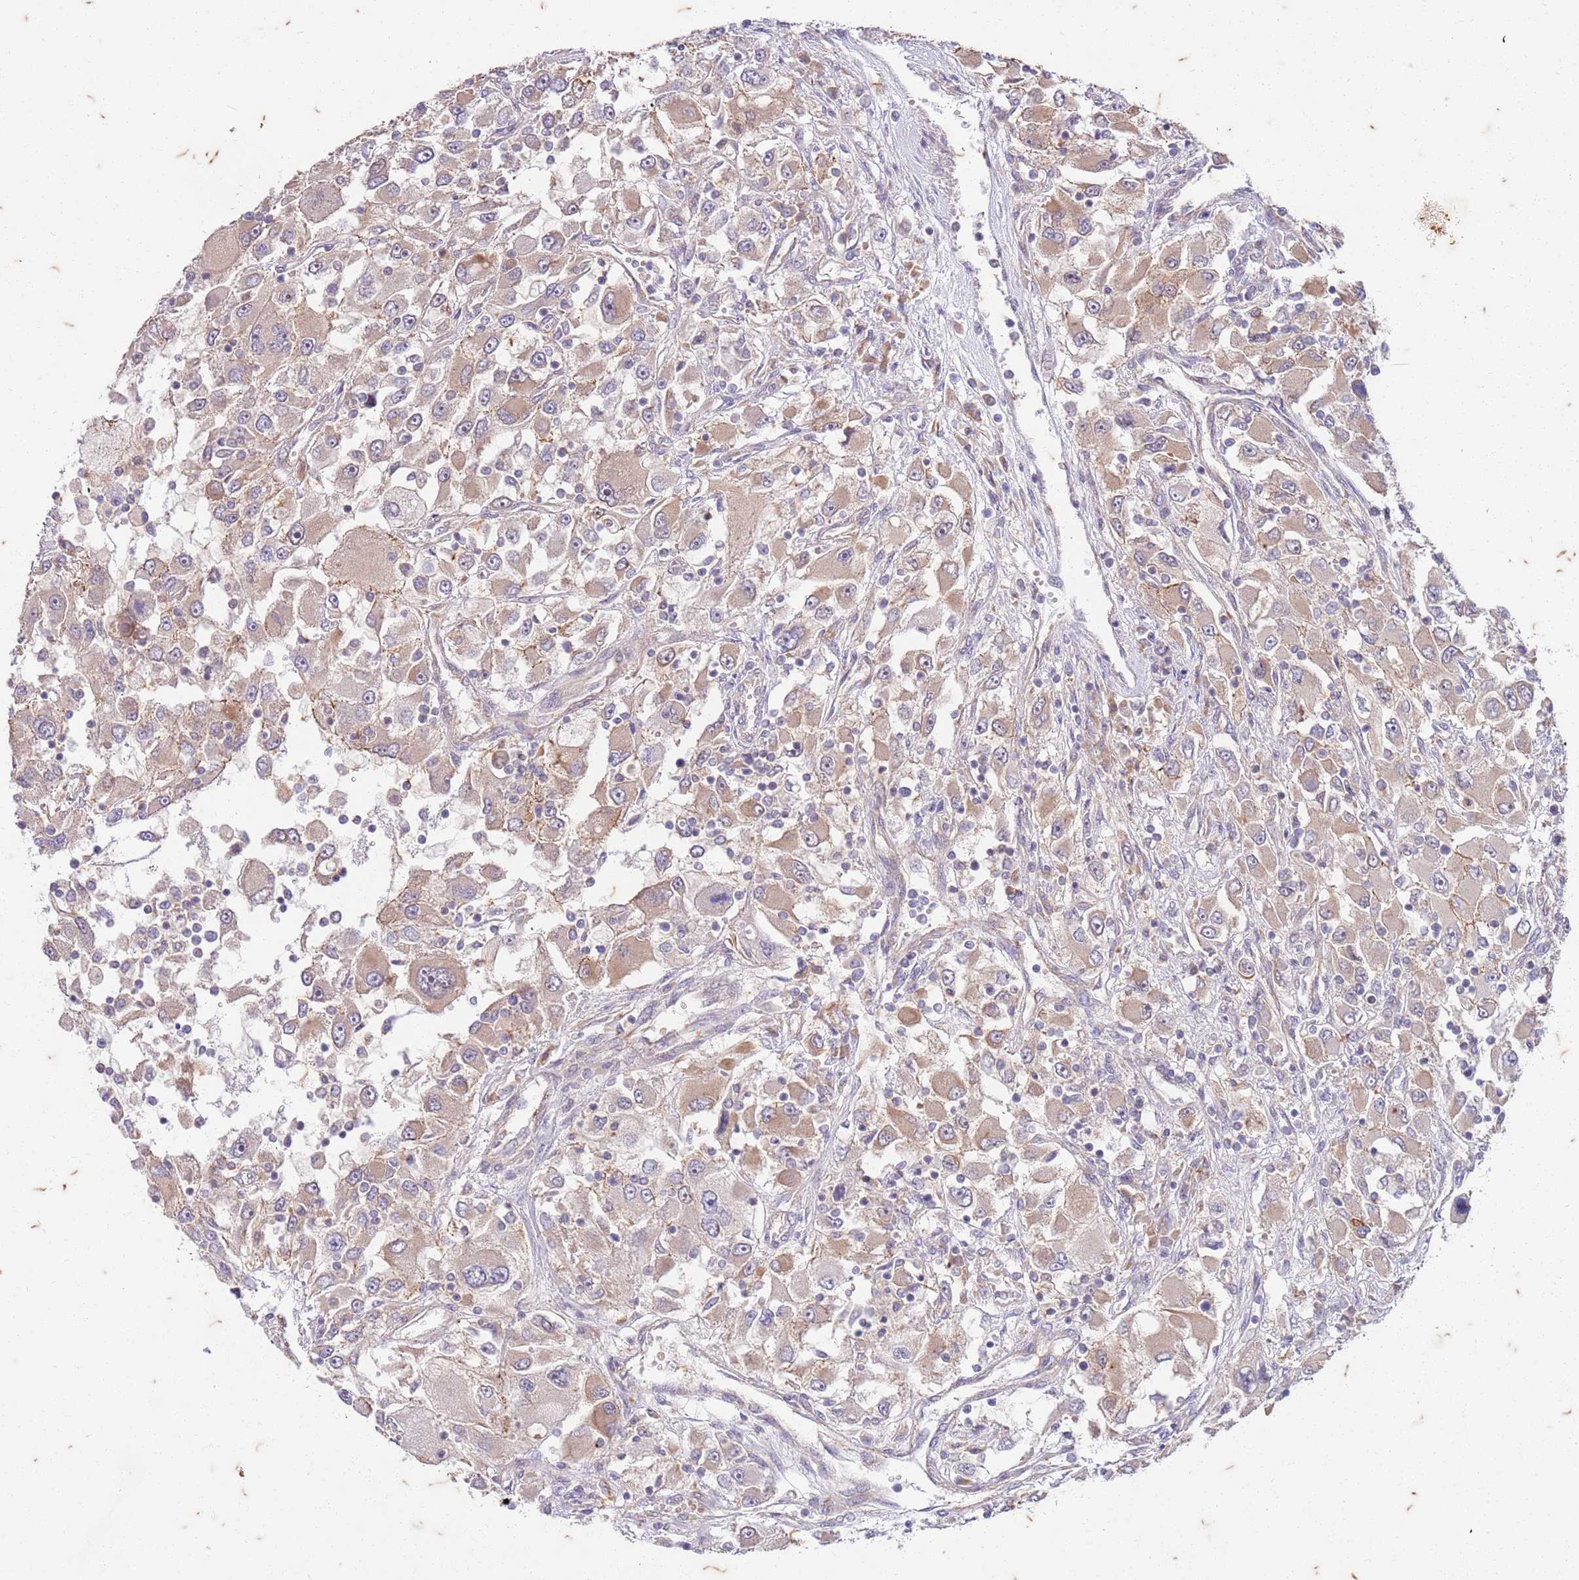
{"staining": {"intensity": "weak", "quantity": ">75%", "location": "cytoplasmic/membranous"}, "tissue": "renal cancer", "cell_type": "Tumor cells", "image_type": "cancer", "snomed": [{"axis": "morphology", "description": "Adenocarcinoma, NOS"}, {"axis": "topography", "description": "Kidney"}], "caption": "This is a photomicrograph of immunohistochemistry (IHC) staining of adenocarcinoma (renal), which shows weak positivity in the cytoplasmic/membranous of tumor cells.", "gene": "RAPGEF3", "patient": {"sex": "female", "age": 52}}